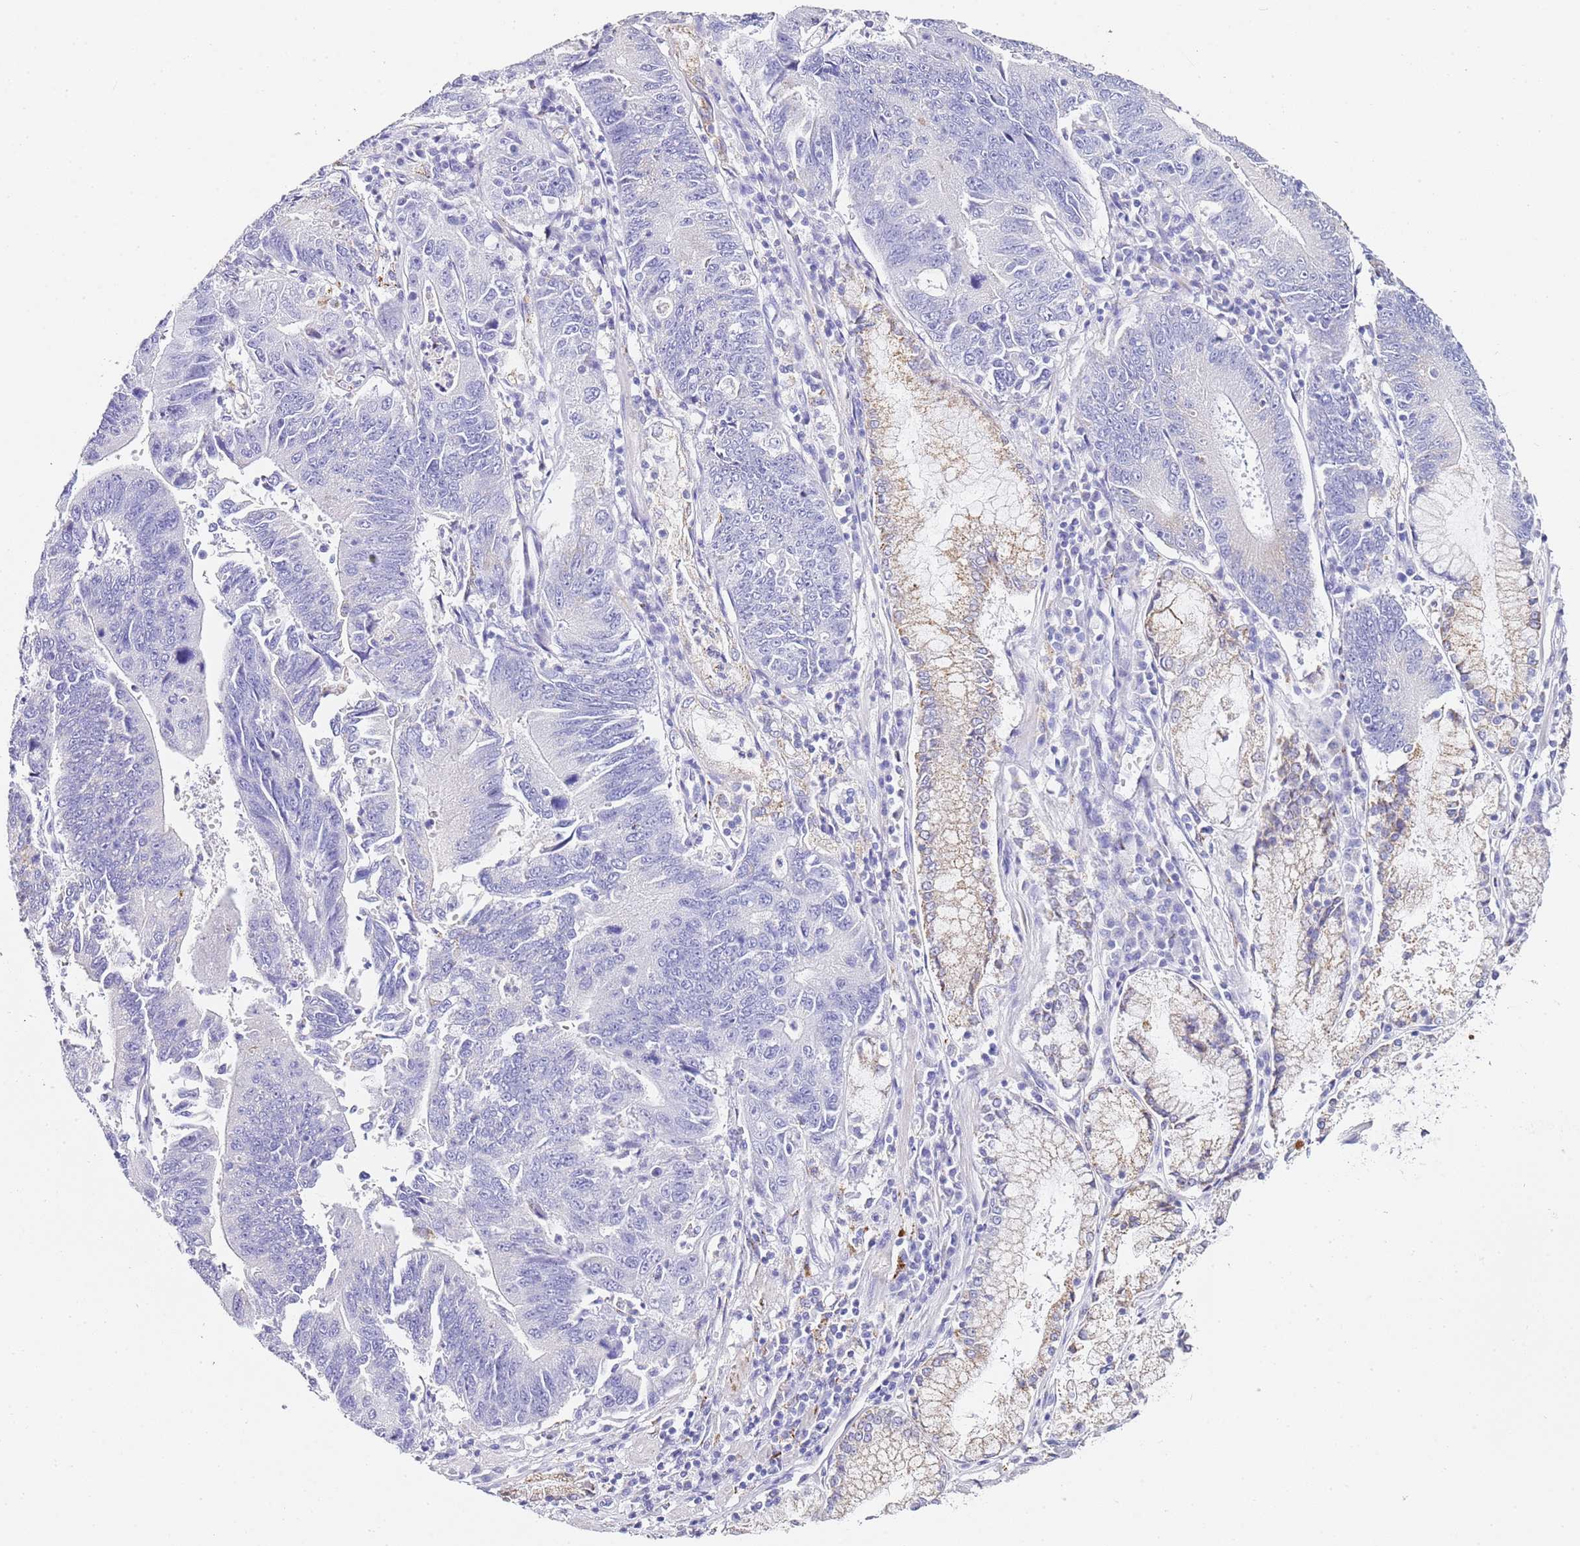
{"staining": {"intensity": "negative", "quantity": "none", "location": "none"}, "tissue": "stomach cancer", "cell_type": "Tumor cells", "image_type": "cancer", "snomed": [{"axis": "morphology", "description": "Adenocarcinoma, NOS"}, {"axis": "topography", "description": "Stomach"}], "caption": "Immunohistochemistry histopathology image of human stomach adenocarcinoma stained for a protein (brown), which reveals no staining in tumor cells.", "gene": "PTBP2", "patient": {"sex": "male", "age": 59}}